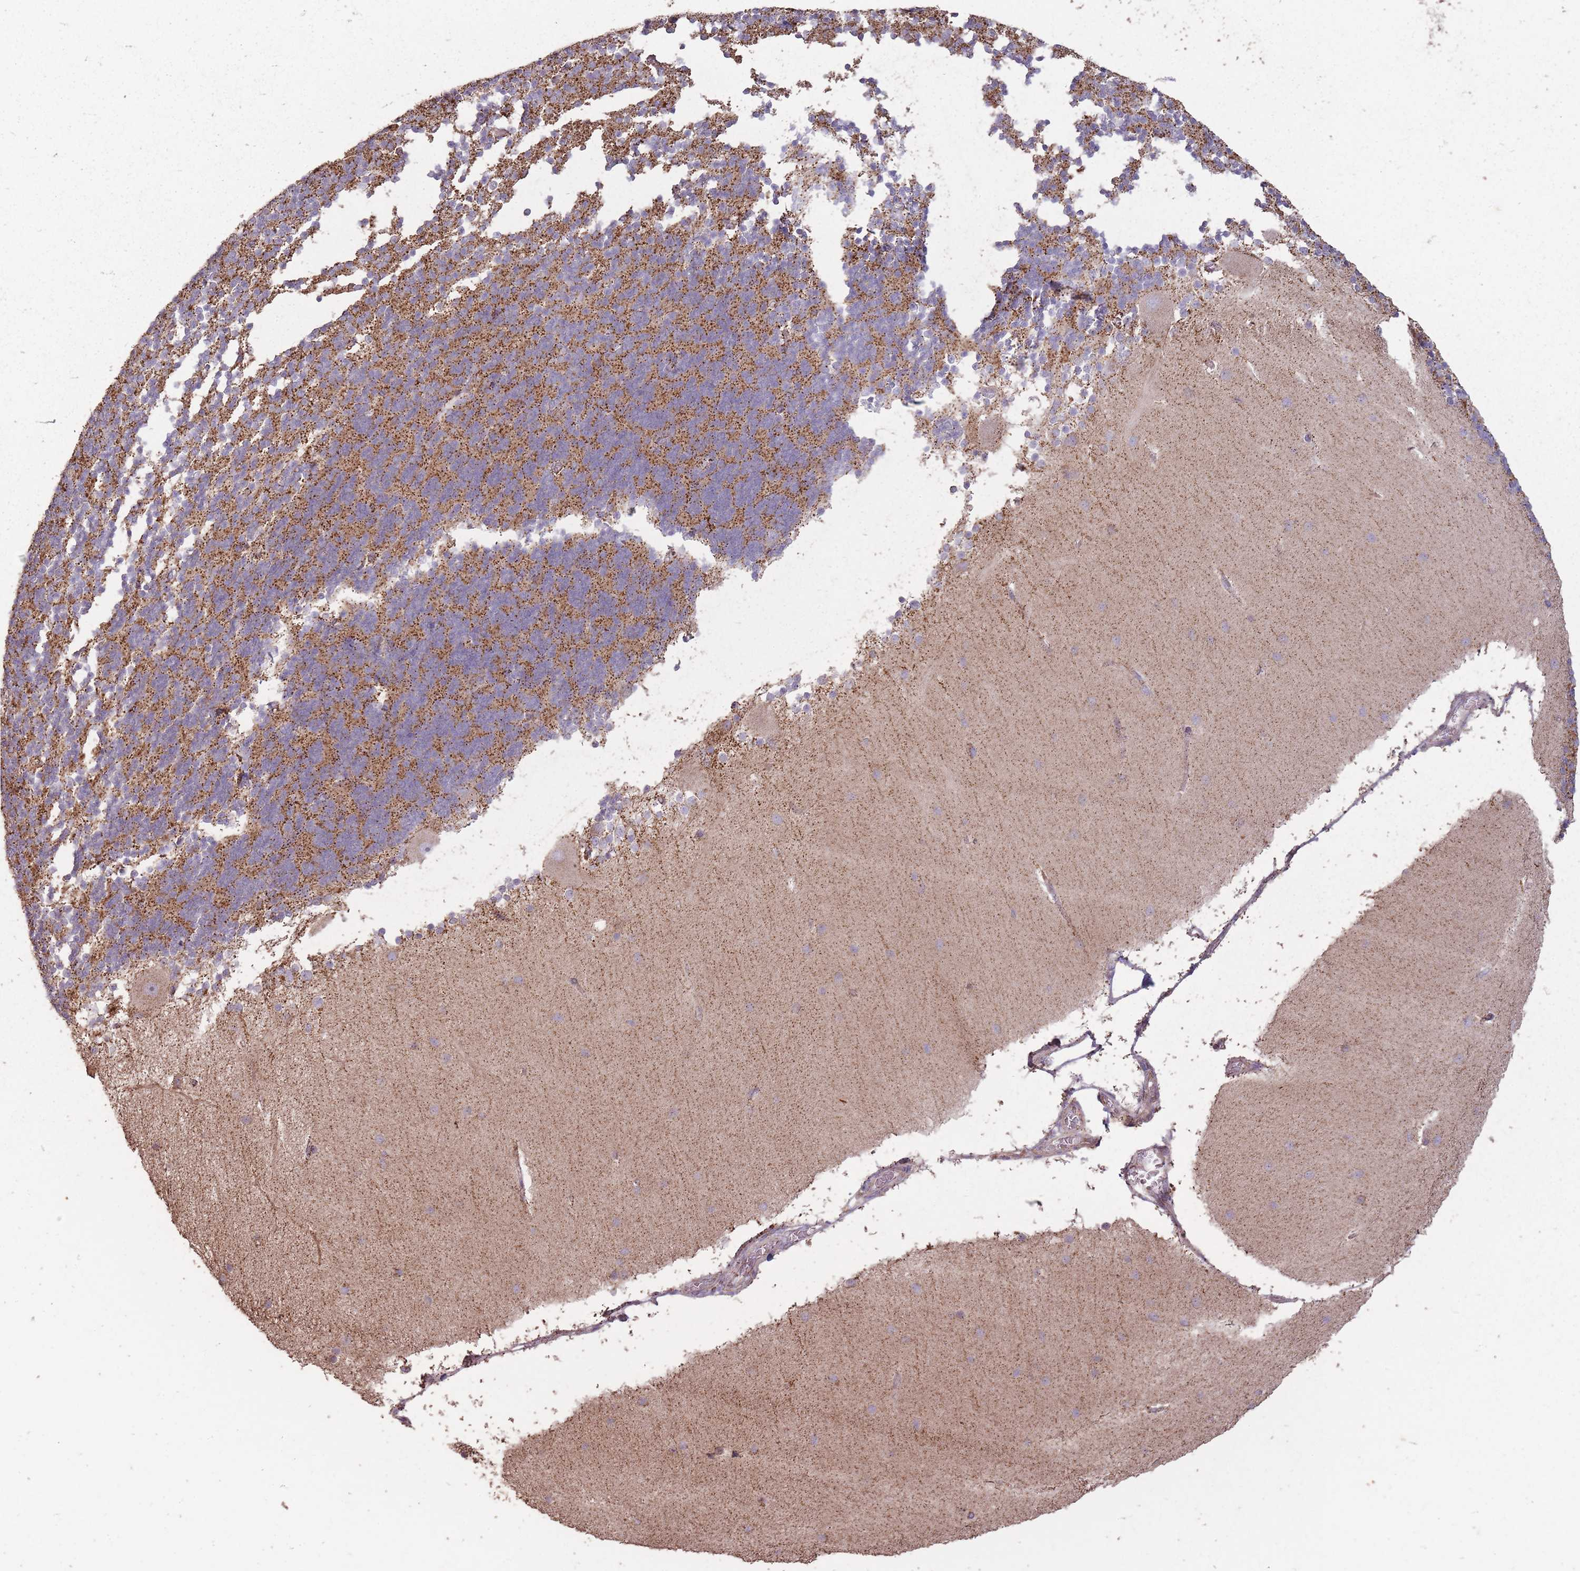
{"staining": {"intensity": "strong", "quantity": "25%-75%", "location": "cytoplasmic/membranous"}, "tissue": "cerebellum", "cell_type": "Cells in granular layer", "image_type": "normal", "snomed": [{"axis": "morphology", "description": "Normal tissue, NOS"}, {"axis": "topography", "description": "Cerebellum"}], "caption": "This is an image of immunohistochemistry (IHC) staining of normal cerebellum, which shows strong expression in the cytoplasmic/membranous of cells in granular layer.", "gene": "CNOT8", "patient": {"sex": "female", "age": 54}}